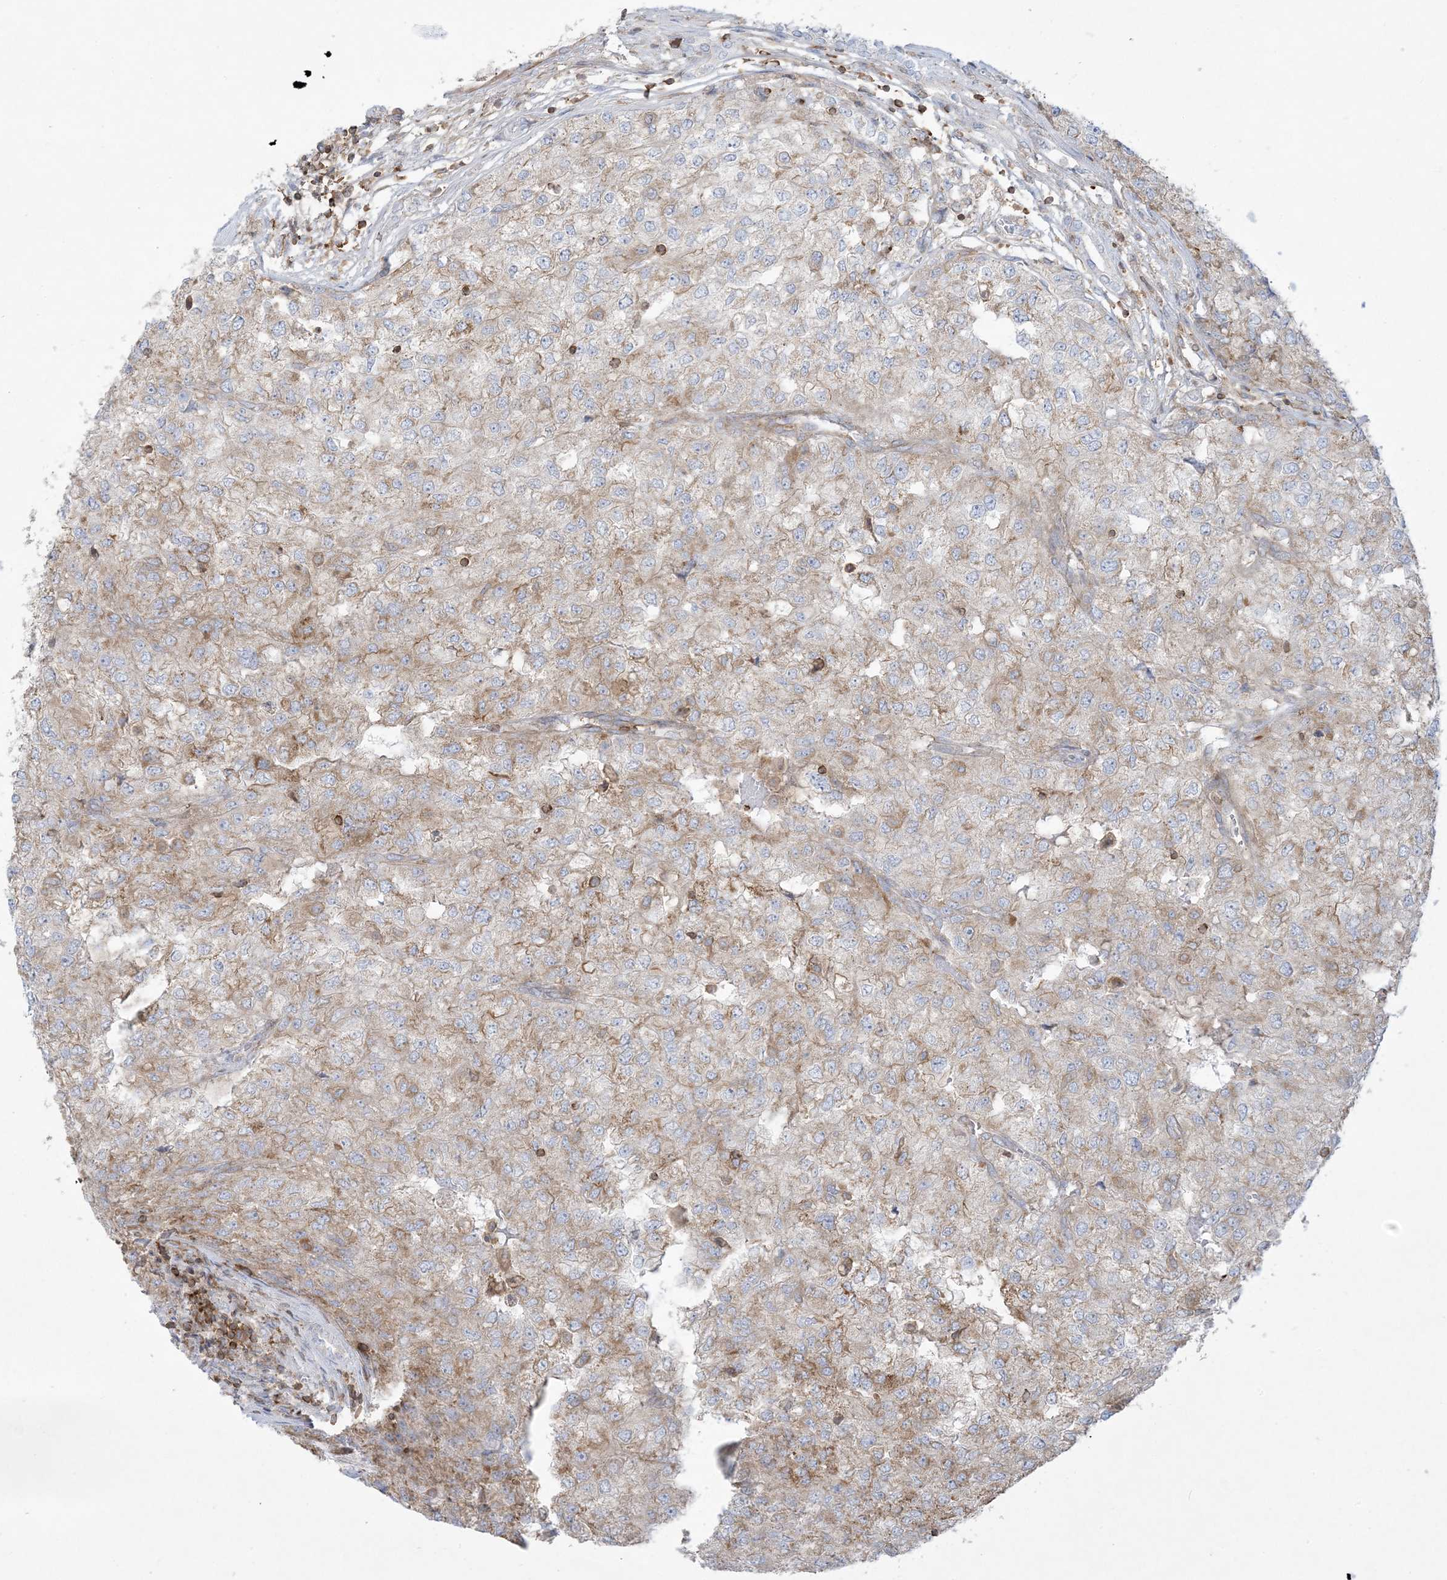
{"staining": {"intensity": "weak", "quantity": ">75%", "location": "cytoplasmic/membranous"}, "tissue": "renal cancer", "cell_type": "Tumor cells", "image_type": "cancer", "snomed": [{"axis": "morphology", "description": "Adenocarcinoma, NOS"}, {"axis": "topography", "description": "Kidney"}], "caption": "IHC micrograph of neoplastic tissue: renal cancer stained using IHC exhibits low levels of weak protein expression localized specifically in the cytoplasmic/membranous of tumor cells, appearing as a cytoplasmic/membranous brown color.", "gene": "ARHGAP30", "patient": {"sex": "female", "age": 54}}